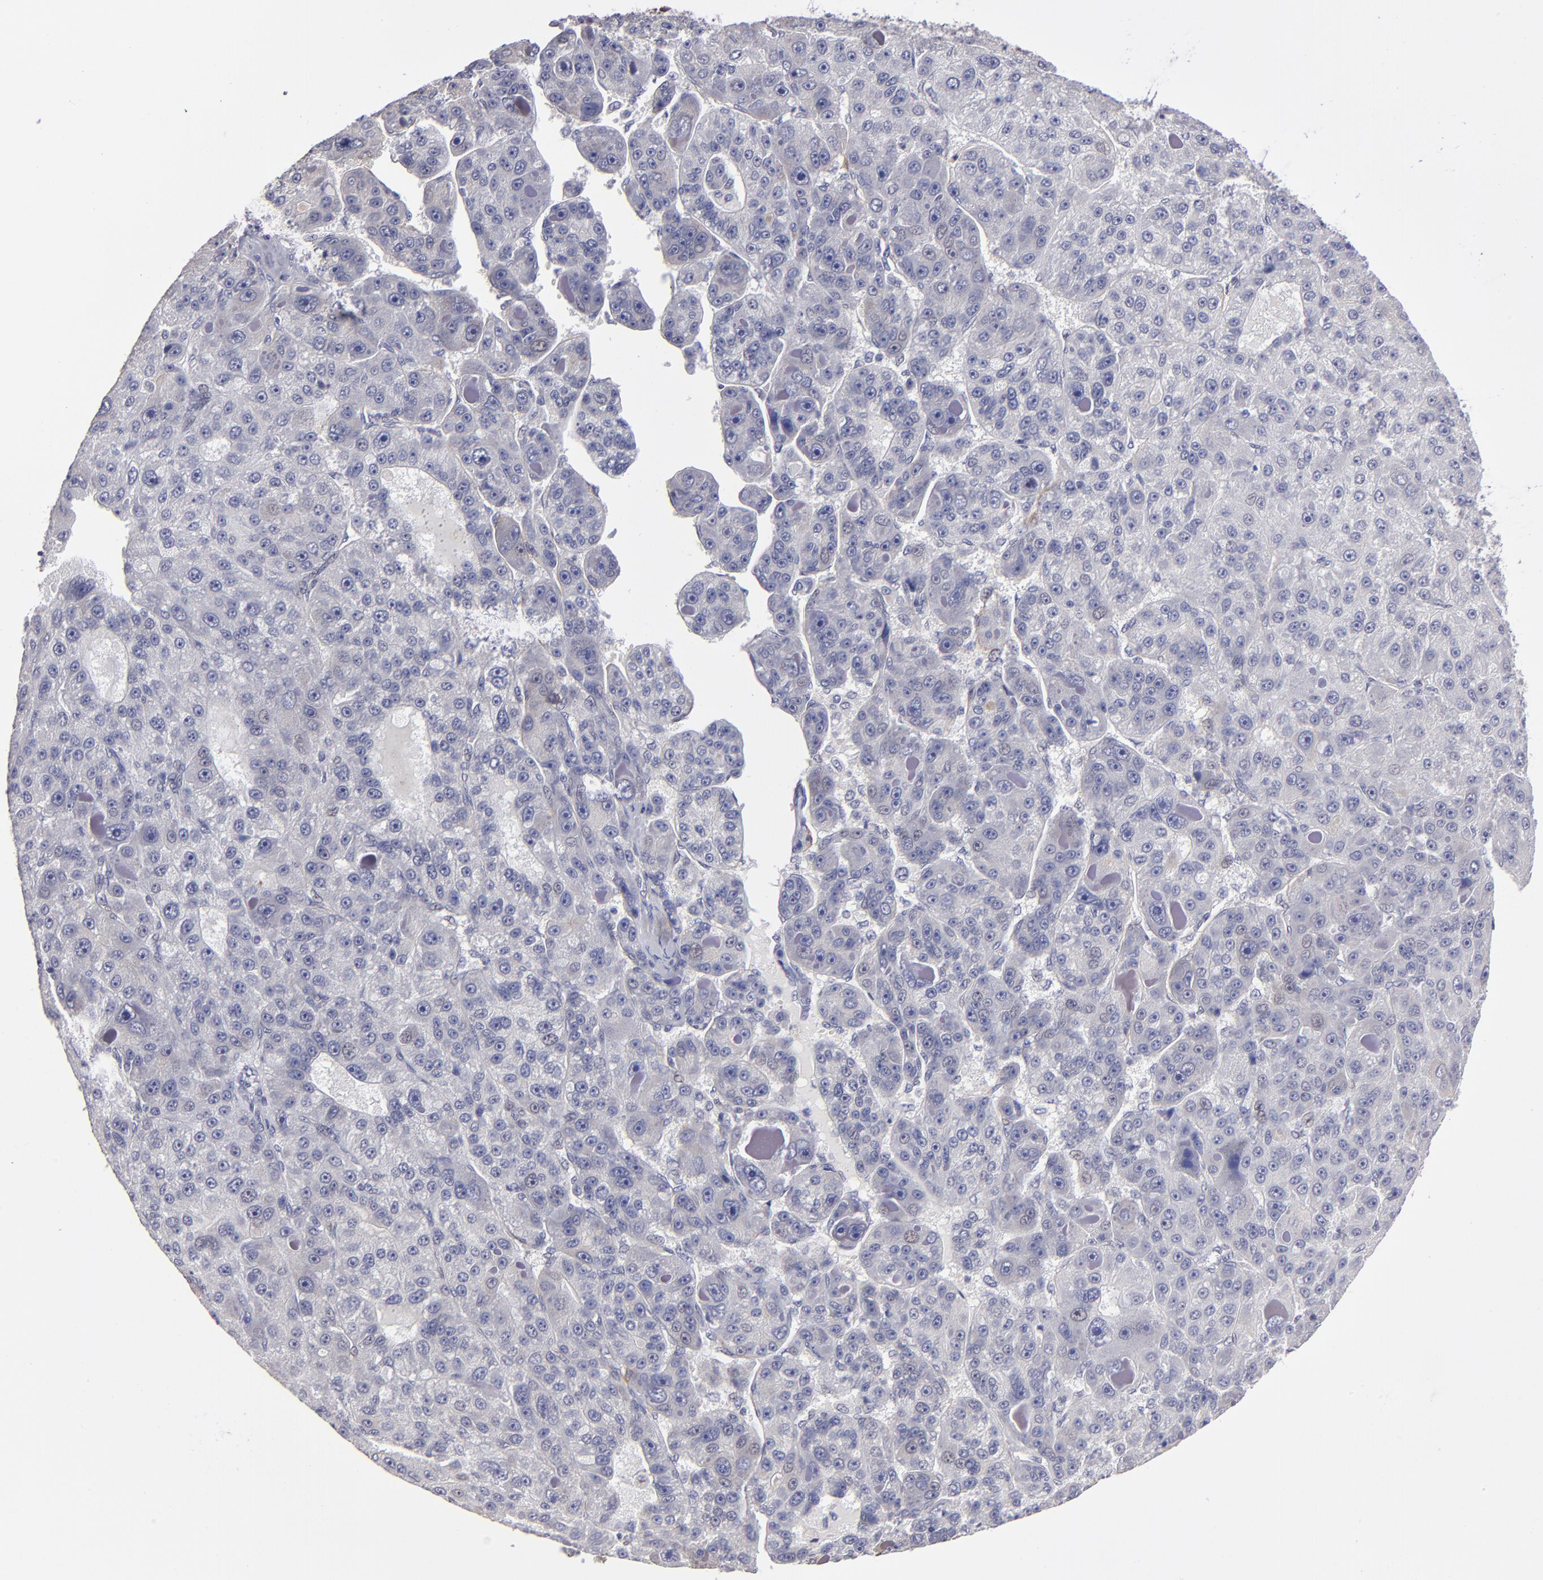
{"staining": {"intensity": "negative", "quantity": "none", "location": "none"}, "tissue": "liver cancer", "cell_type": "Tumor cells", "image_type": "cancer", "snomed": [{"axis": "morphology", "description": "Carcinoma, Hepatocellular, NOS"}, {"axis": "topography", "description": "Liver"}], "caption": "An IHC histopathology image of liver hepatocellular carcinoma is shown. There is no staining in tumor cells of liver hepatocellular carcinoma.", "gene": "ZNF175", "patient": {"sex": "male", "age": 76}}